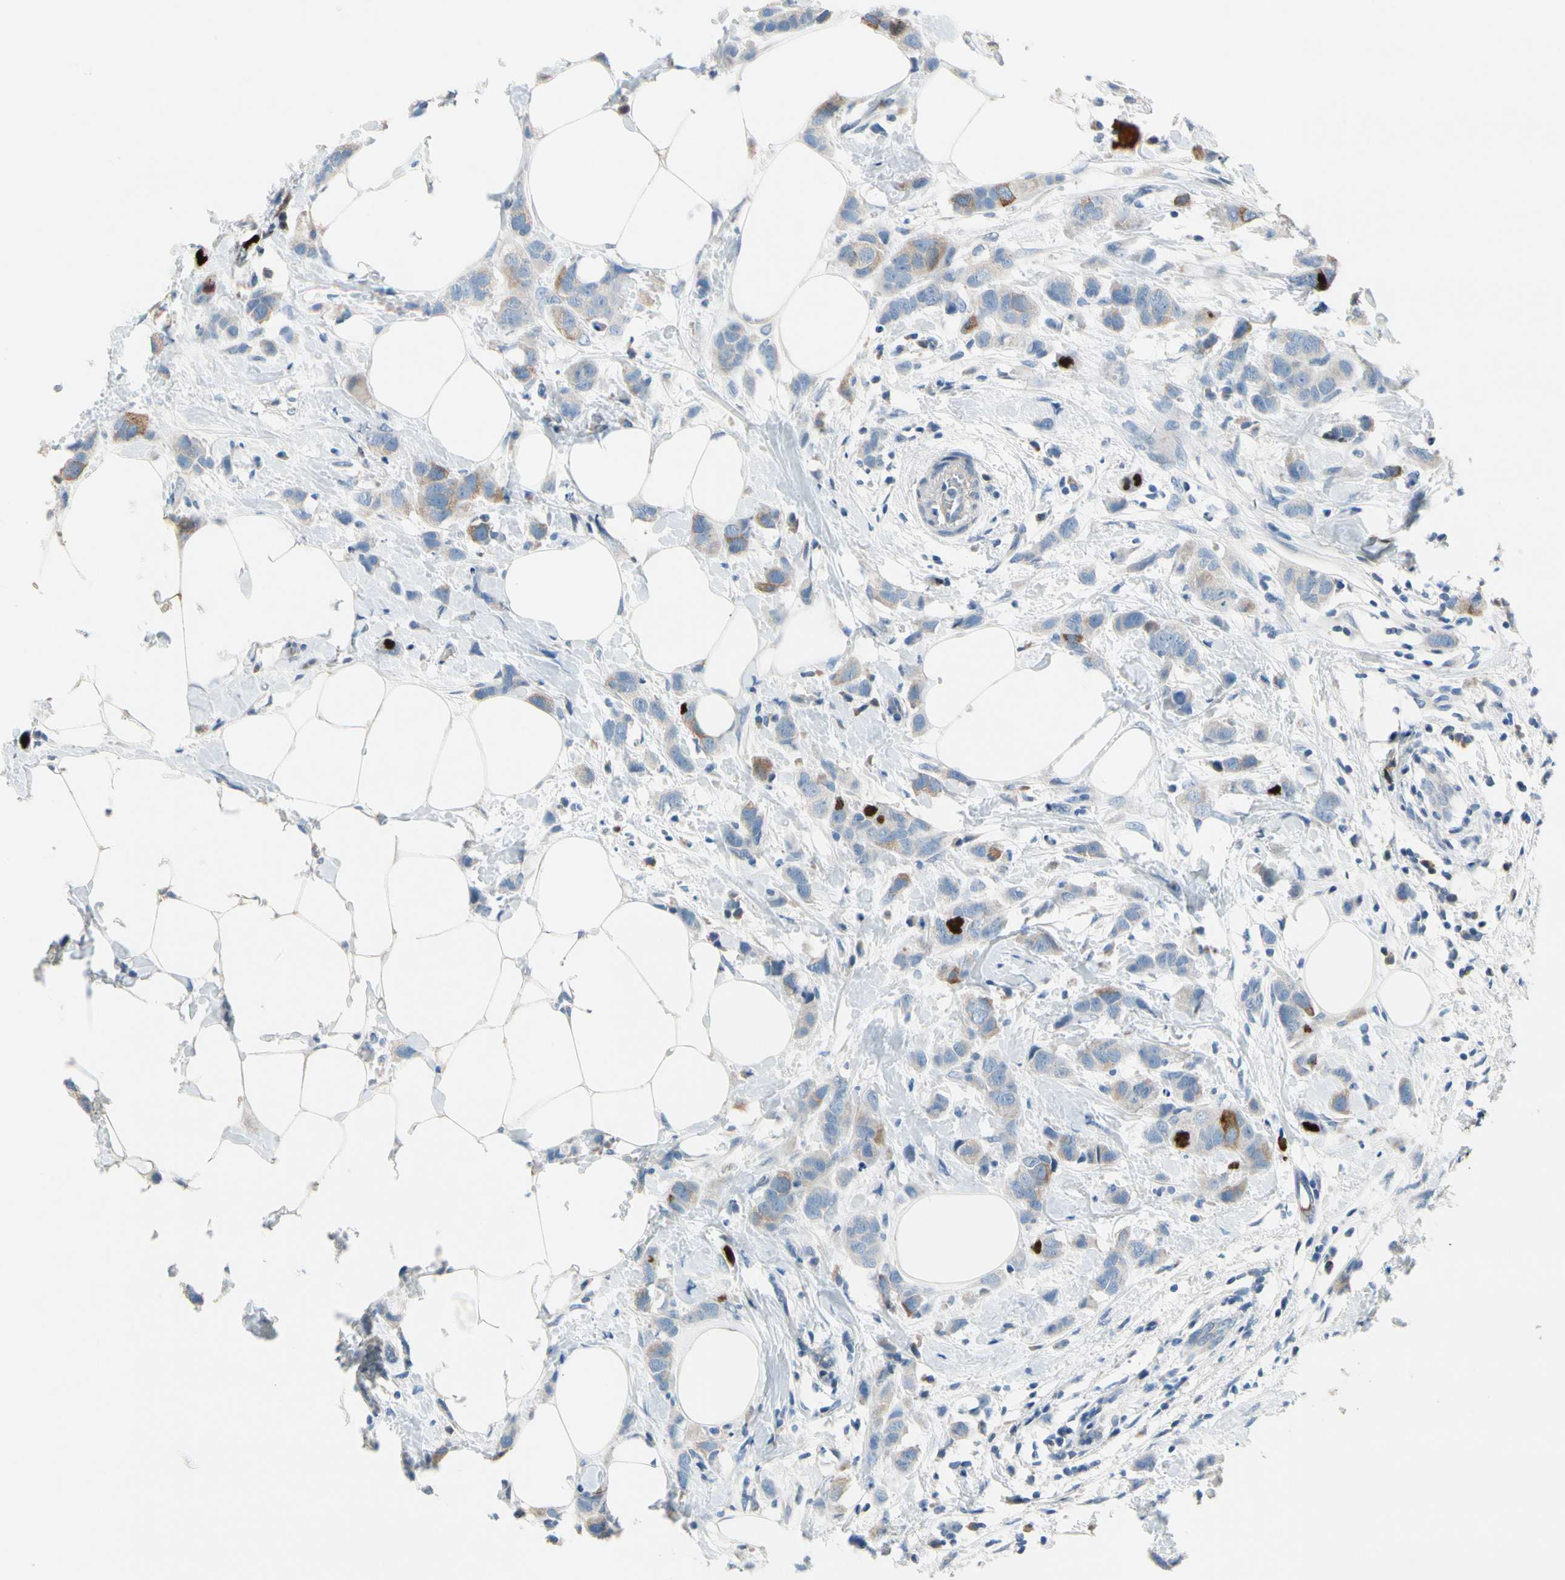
{"staining": {"intensity": "moderate", "quantity": "<25%", "location": "cytoplasmic/membranous"}, "tissue": "breast cancer", "cell_type": "Tumor cells", "image_type": "cancer", "snomed": [{"axis": "morphology", "description": "Normal tissue, NOS"}, {"axis": "morphology", "description": "Duct carcinoma"}, {"axis": "topography", "description": "Breast"}], "caption": "Protein expression analysis of breast cancer shows moderate cytoplasmic/membranous positivity in approximately <25% of tumor cells.", "gene": "CKAP2", "patient": {"sex": "female", "age": 50}}